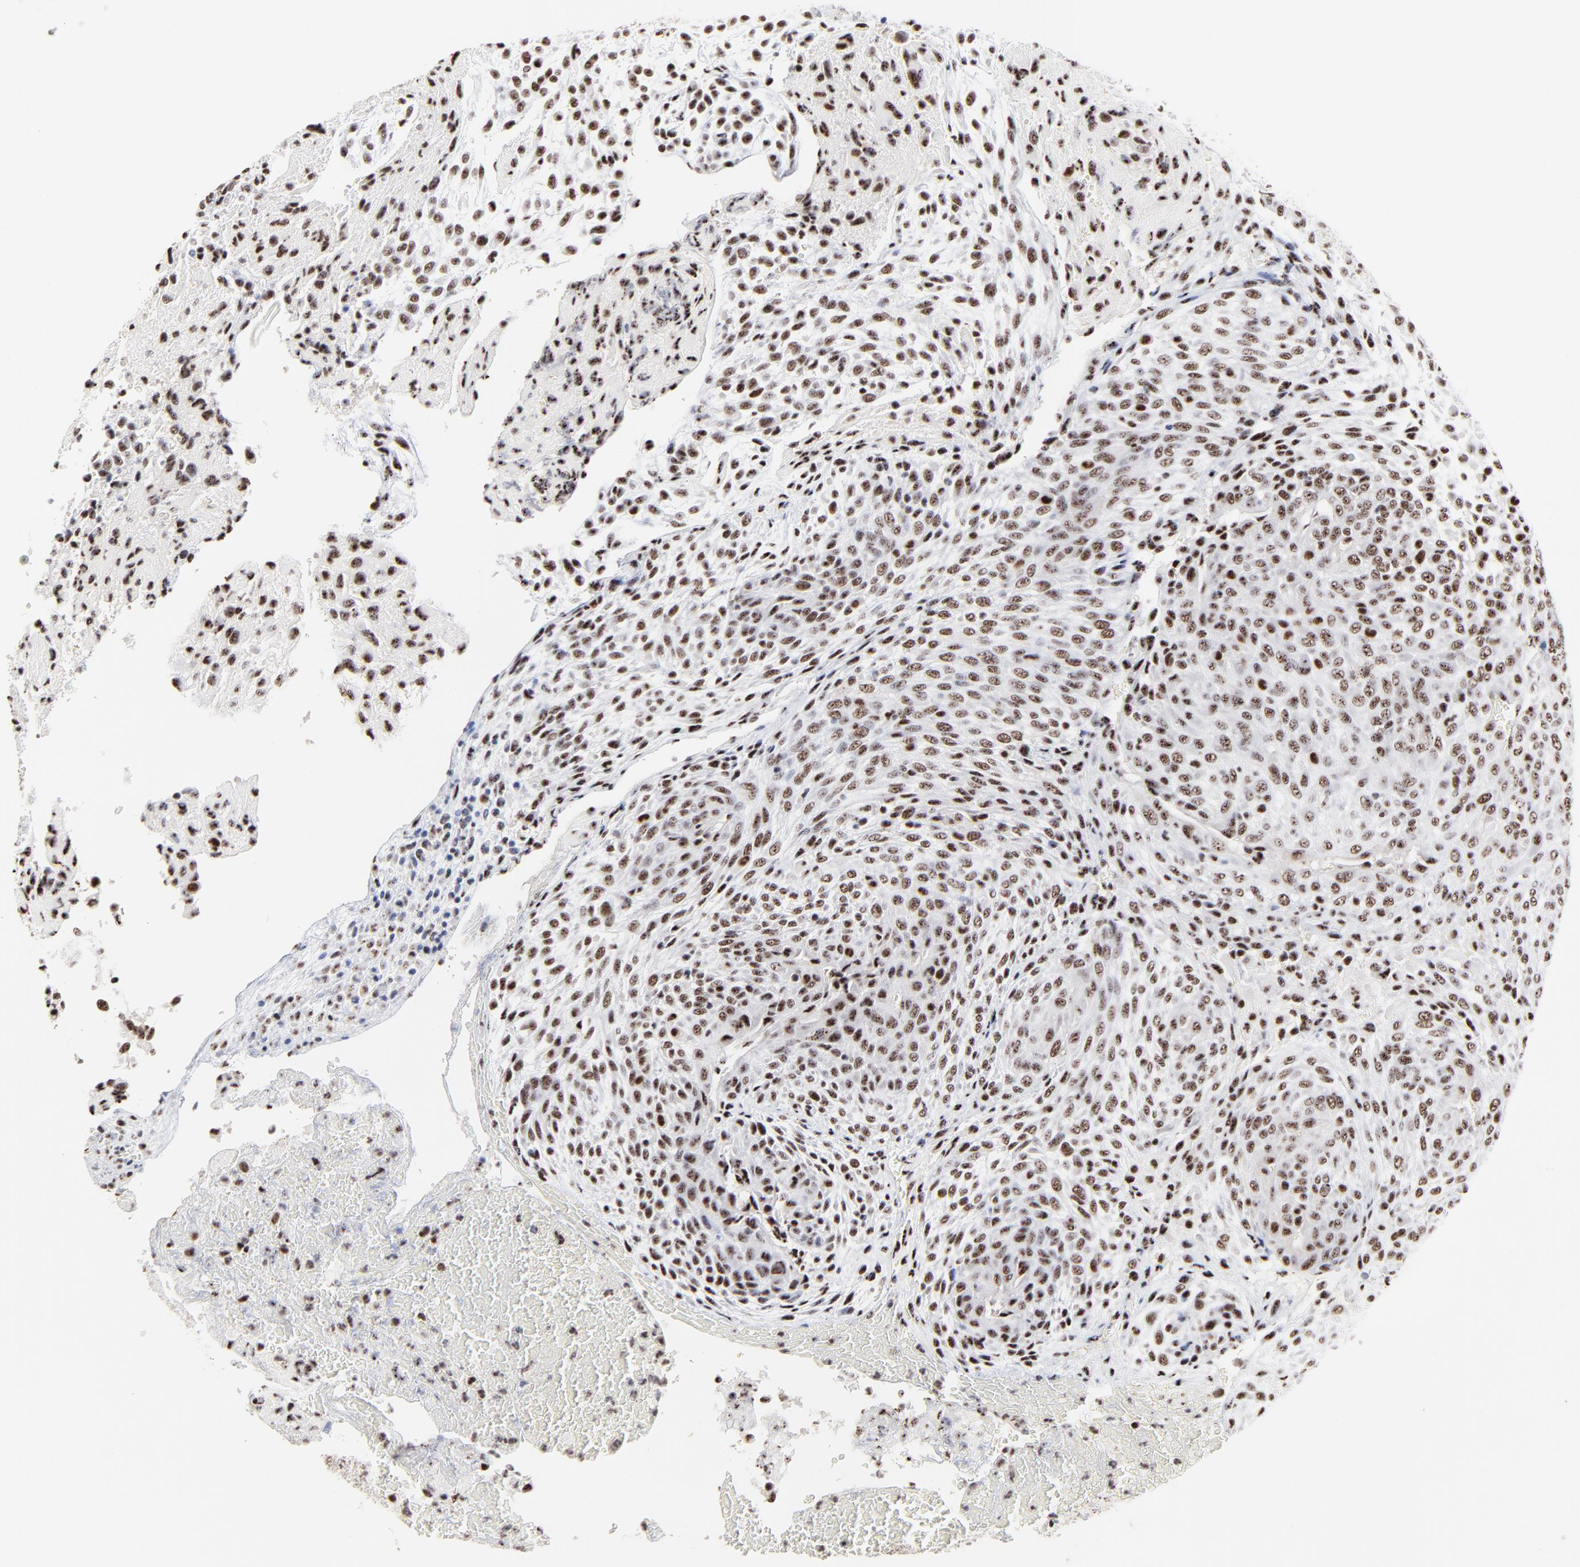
{"staining": {"intensity": "strong", "quantity": ">75%", "location": "nuclear"}, "tissue": "glioma", "cell_type": "Tumor cells", "image_type": "cancer", "snomed": [{"axis": "morphology", "description": "Glioma, malignant, High grade"}, {"axis": "topography", "description": "Cerebral cortex"}], "caption": "Tumor cells demonstrate high levels of strong nuclear expression in about >75% of cells in glioma.", "gene": "MBD4", "patient": {"sex": "female", "age": 55}}